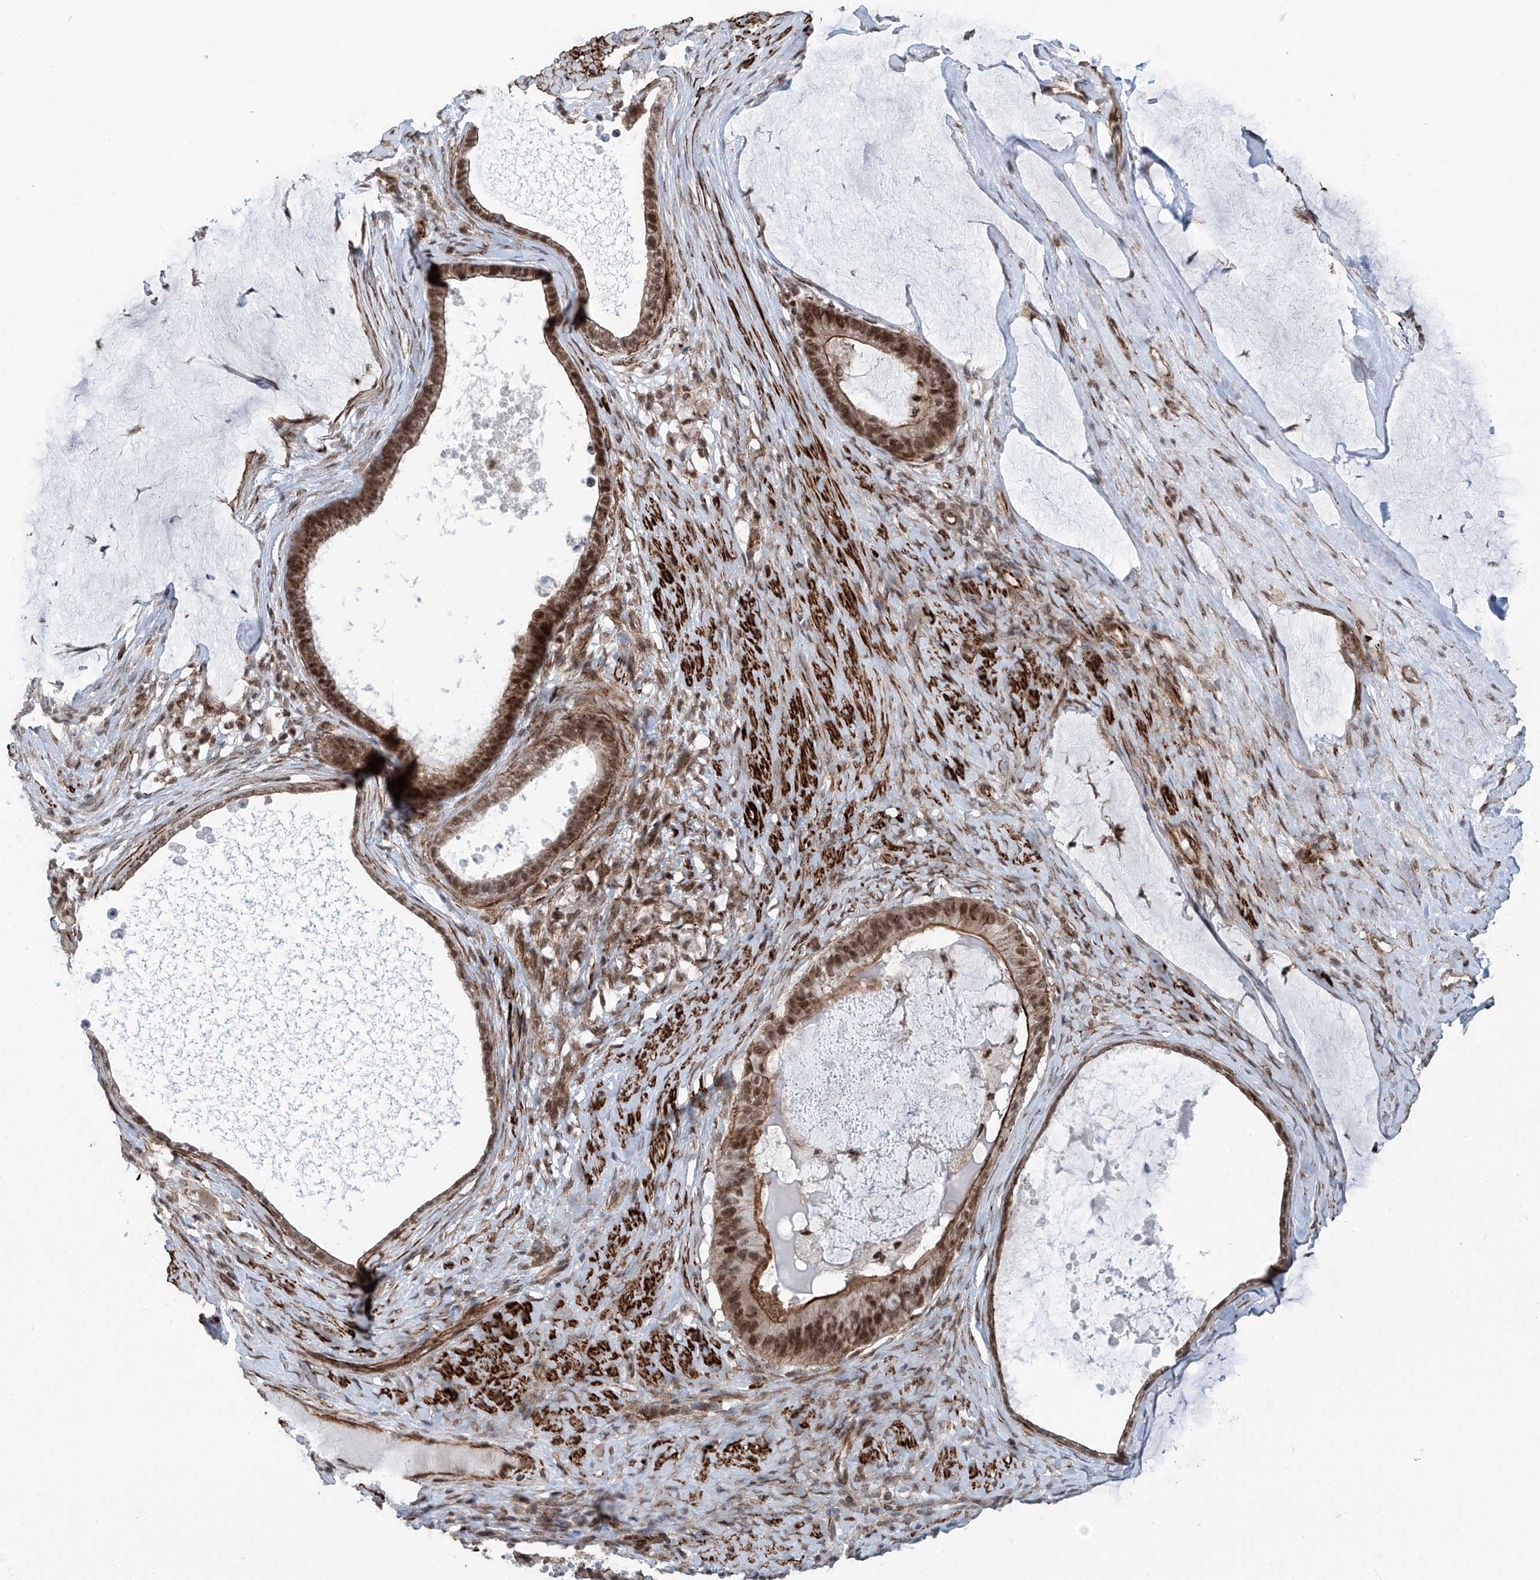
{"staining": {"intensity": "moderate", "quantity": ">75%", "location": "cytoplasmic/membranous,nuclear"}, "tissue": "ovarian cancer", "cell_type": "Tumor cells", "image_type": "cancer", "snomed": [{"axis": "morphology", "description": "Cystadenocarcinoma, mucinous, NOS"}, {"axis": "topography", "description": "Ovary"}], "caption": "High-power microscopy captured an immunohistochemistry (IHC) photomicrograph of mucinous cystadenocarcinoma (ovarian), revealing moderate cytoplasmic/membranous and nuclear expression in about >75% of tumor cells.", "gene": "SDE2", "patient": {"sex": "female", "age": 61}}